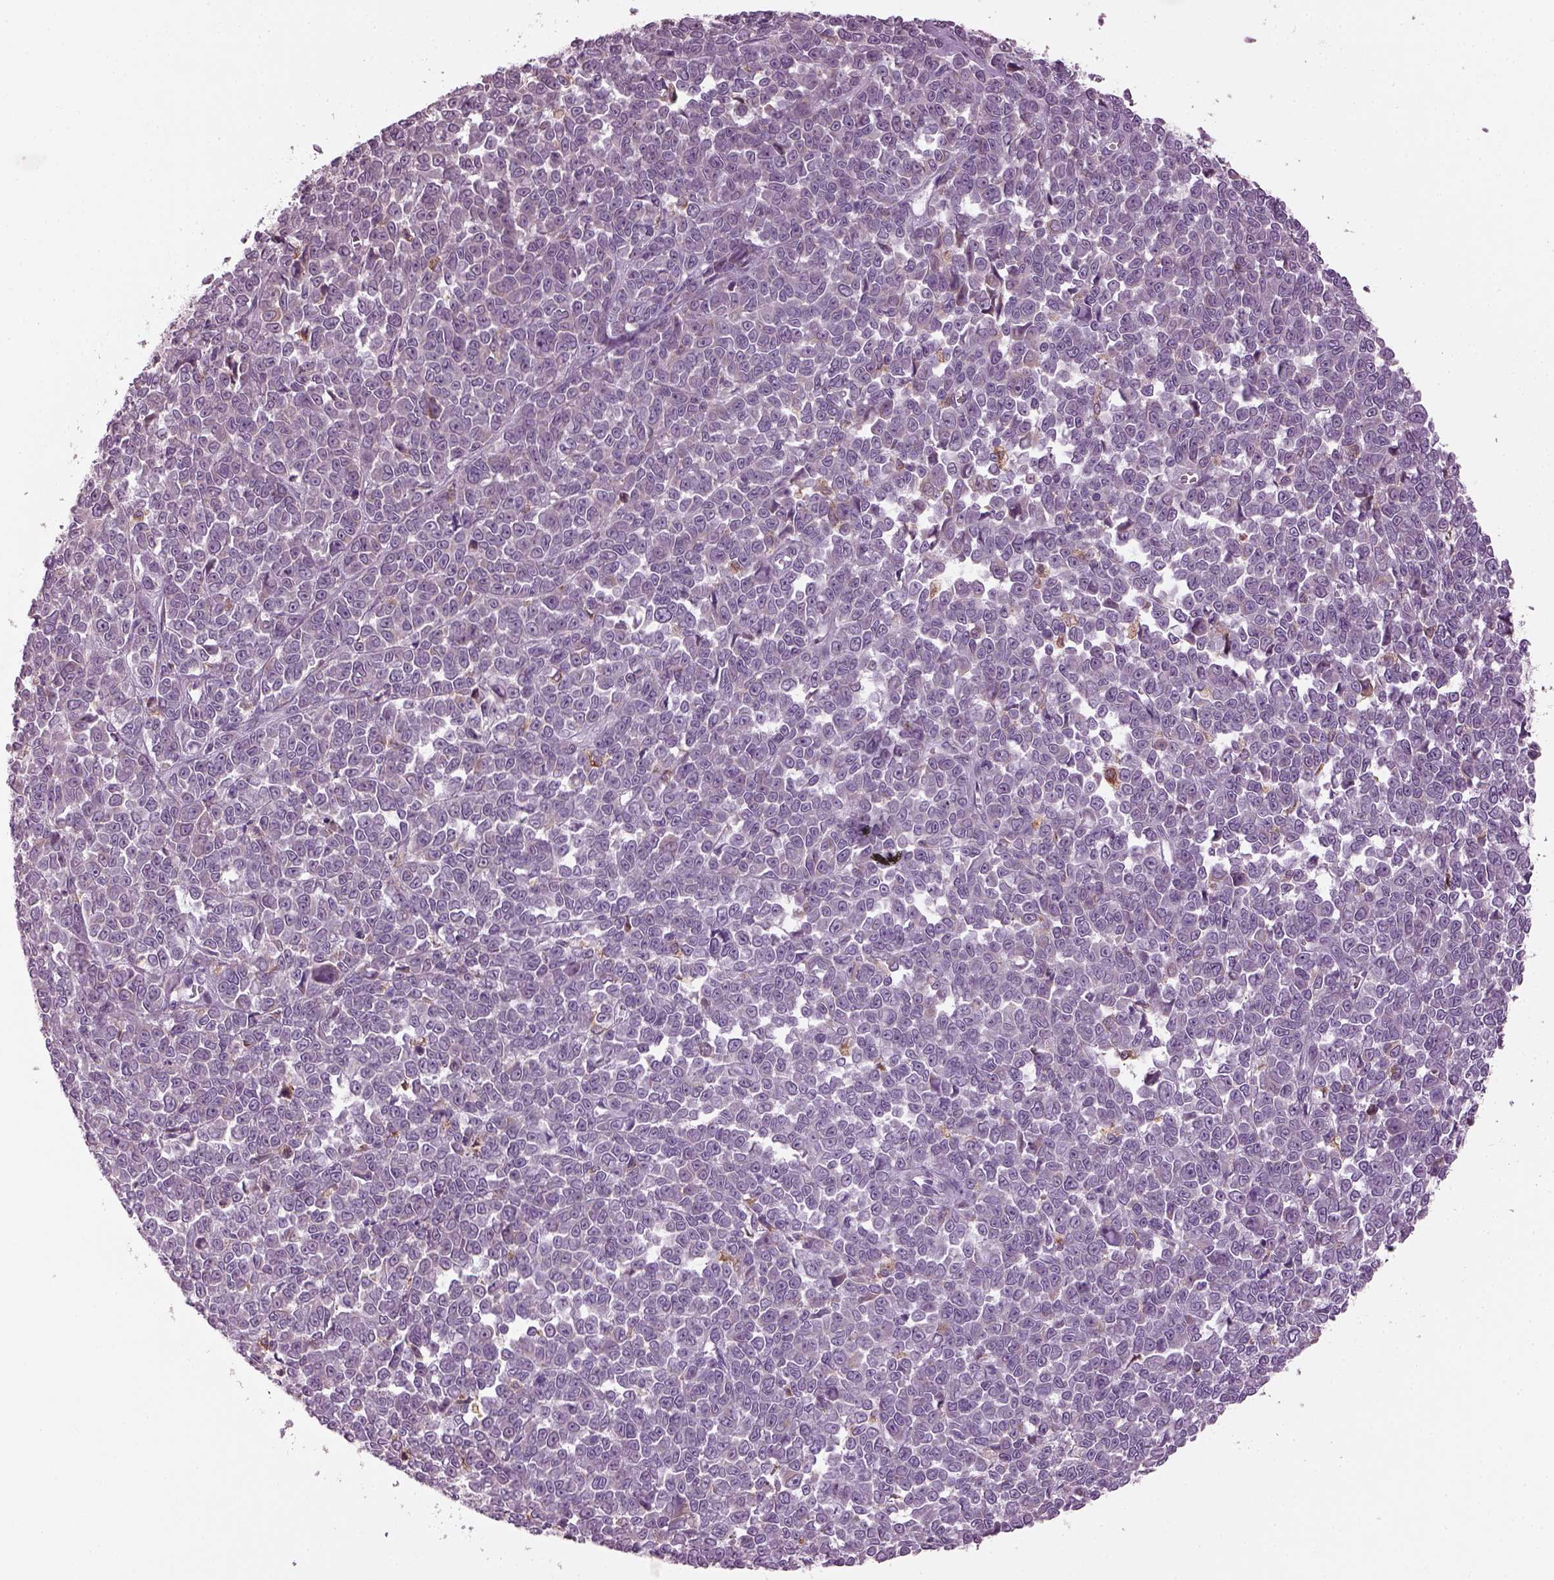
{"staining": {"intensity": "negative", "quantity": "none", "location": "none"}, "tissue": "melanoma", "cell_type": "Tumor cells", "image_type": "cancer", "snomed": [{"axis": "morphology", "description": "Malignant melanoma, NOS"}, {"axis": "topography", "description": "Skin"}], "caption": "Histopathology image shows no significant protein expression in tumor cells of malignant melanoma.", "gene": "TMEM231", "patient": {"sex": "female", "age": 95}}